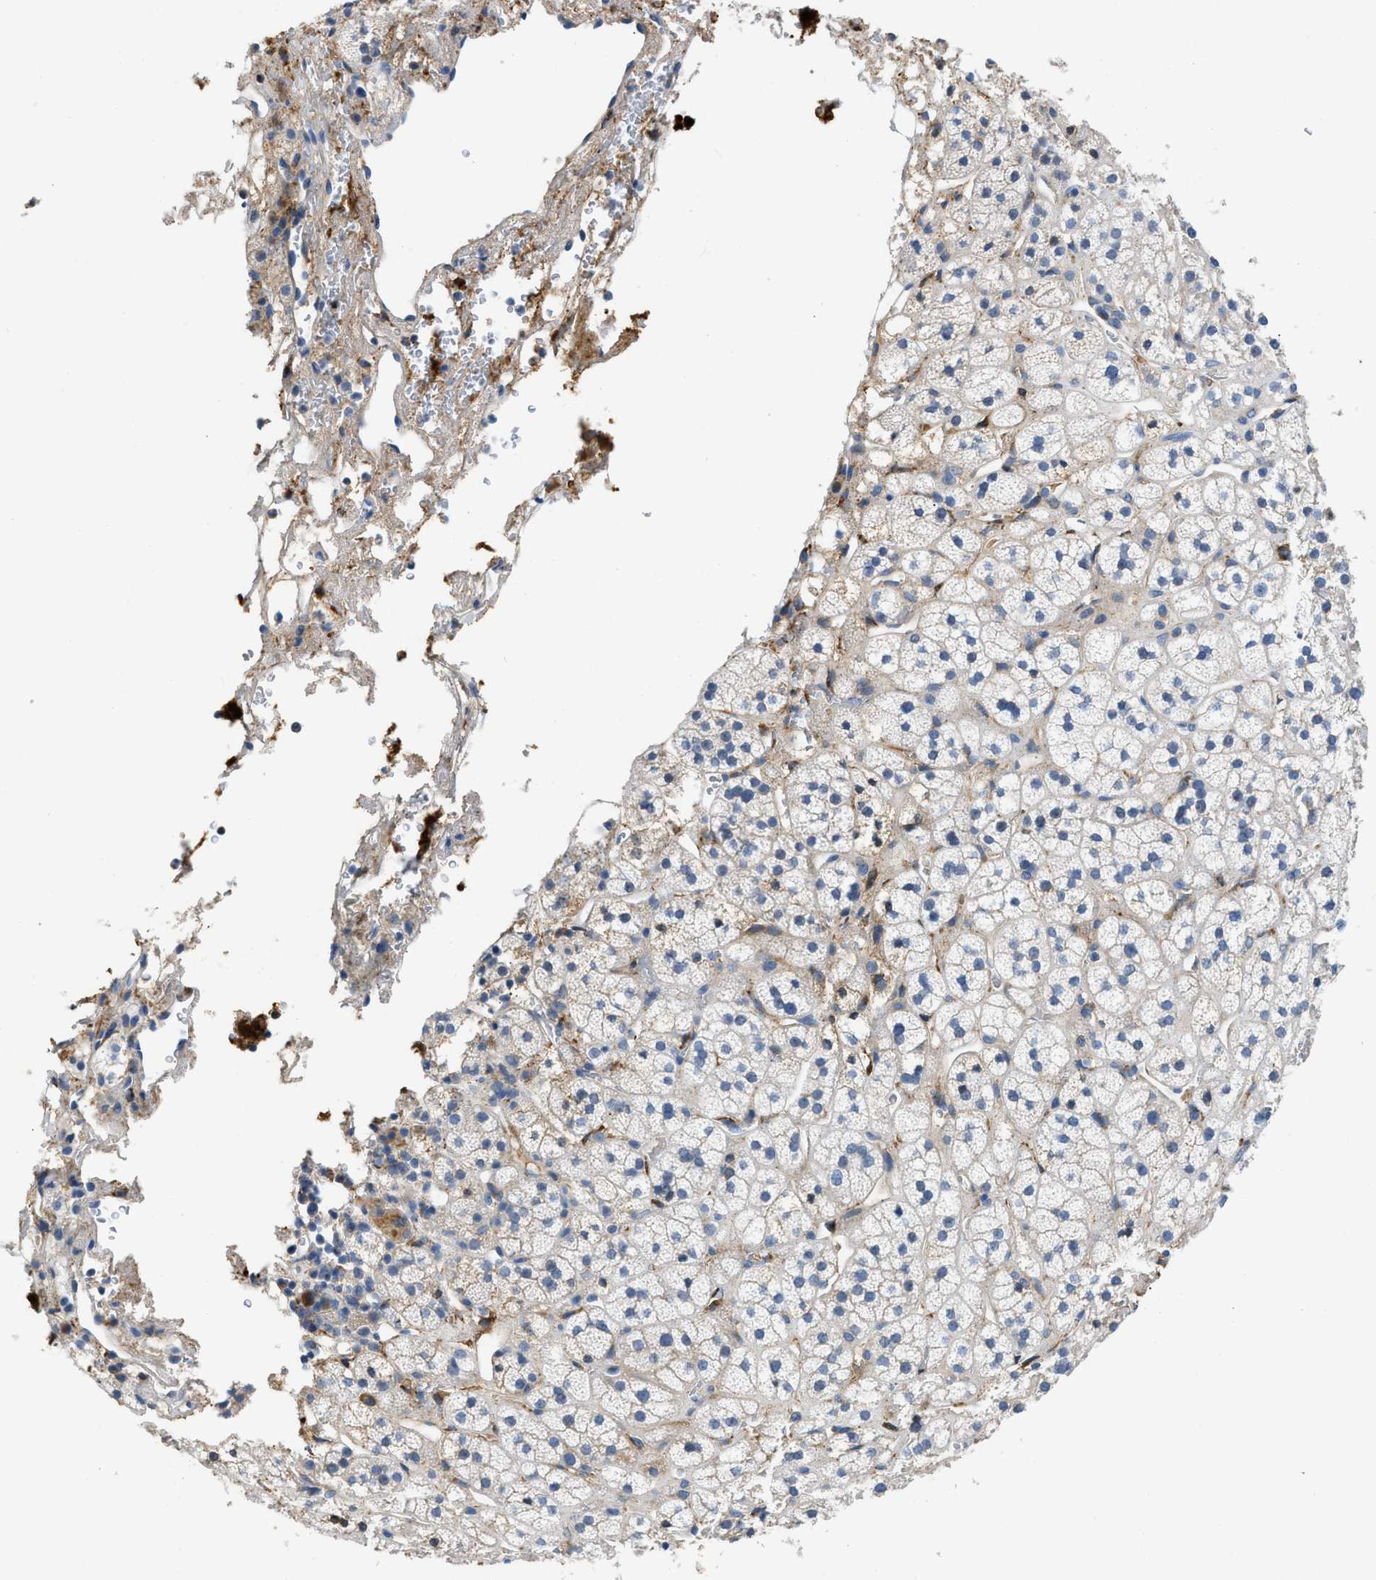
{"staining": {"intensity": "weak", "quantity": "25%-75%", "location": "cytoplasmic/membranous"}, "tissue": "adrenal gland", "cell_type": "Glandular cells", "image_type": "normal", "snomed": [{"axis": "morphology", "description": "Normal tissue, NOS"}, {"axis": "topography", "description": "Adrenal gland"}], "caption": "Brown immunohistochemical staining in unremarkable adrenal gland demonstrates weak cytoplasmic/membranous expression in approximately 25%-75% of glandular cells.", "gene": "C1S", "patient": {"sex": "male", "age": 56}}